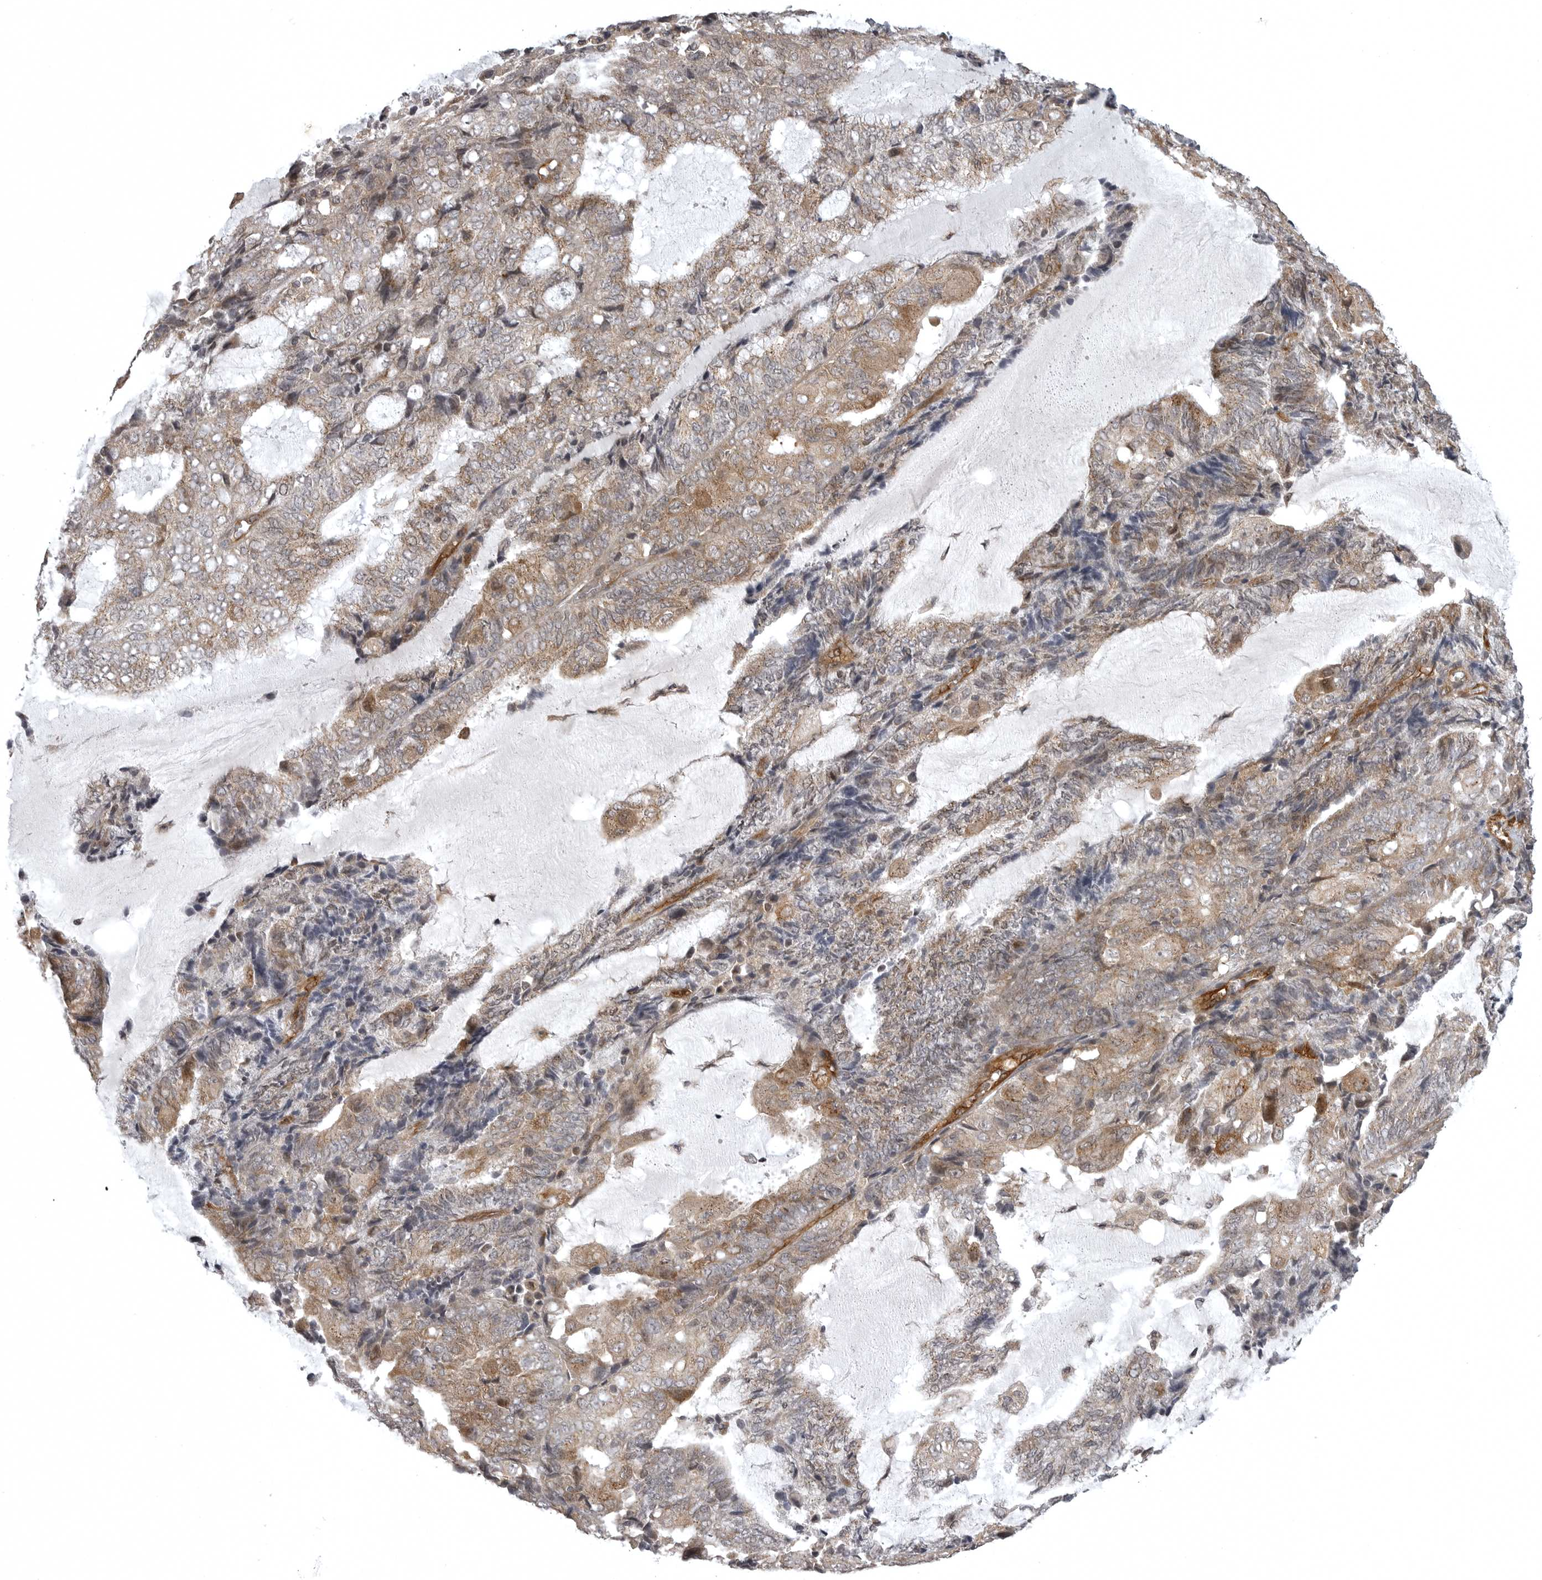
{"staining": {"intensity": "moderate", "quantity": ">75%", "location": "cytoplasmic/membranous"}, "tissue": "endometrial cancer", "cell_type": "Tumor cells", "image_type": "cancer", "snomed": [{"axis": "morphology", "description": "Adenocarcinoma, NOS"}, {"axis": "topography", "description": "Endometrium"}], "caption": "Tumor cells demonstrate medium levels of moderate cytoplasmic/membranous positivity in about >75% of cells in human adenocarcinoma (endometrial).", "gene": "SNX16", "patient": {"sex": "female", "age": 81}}